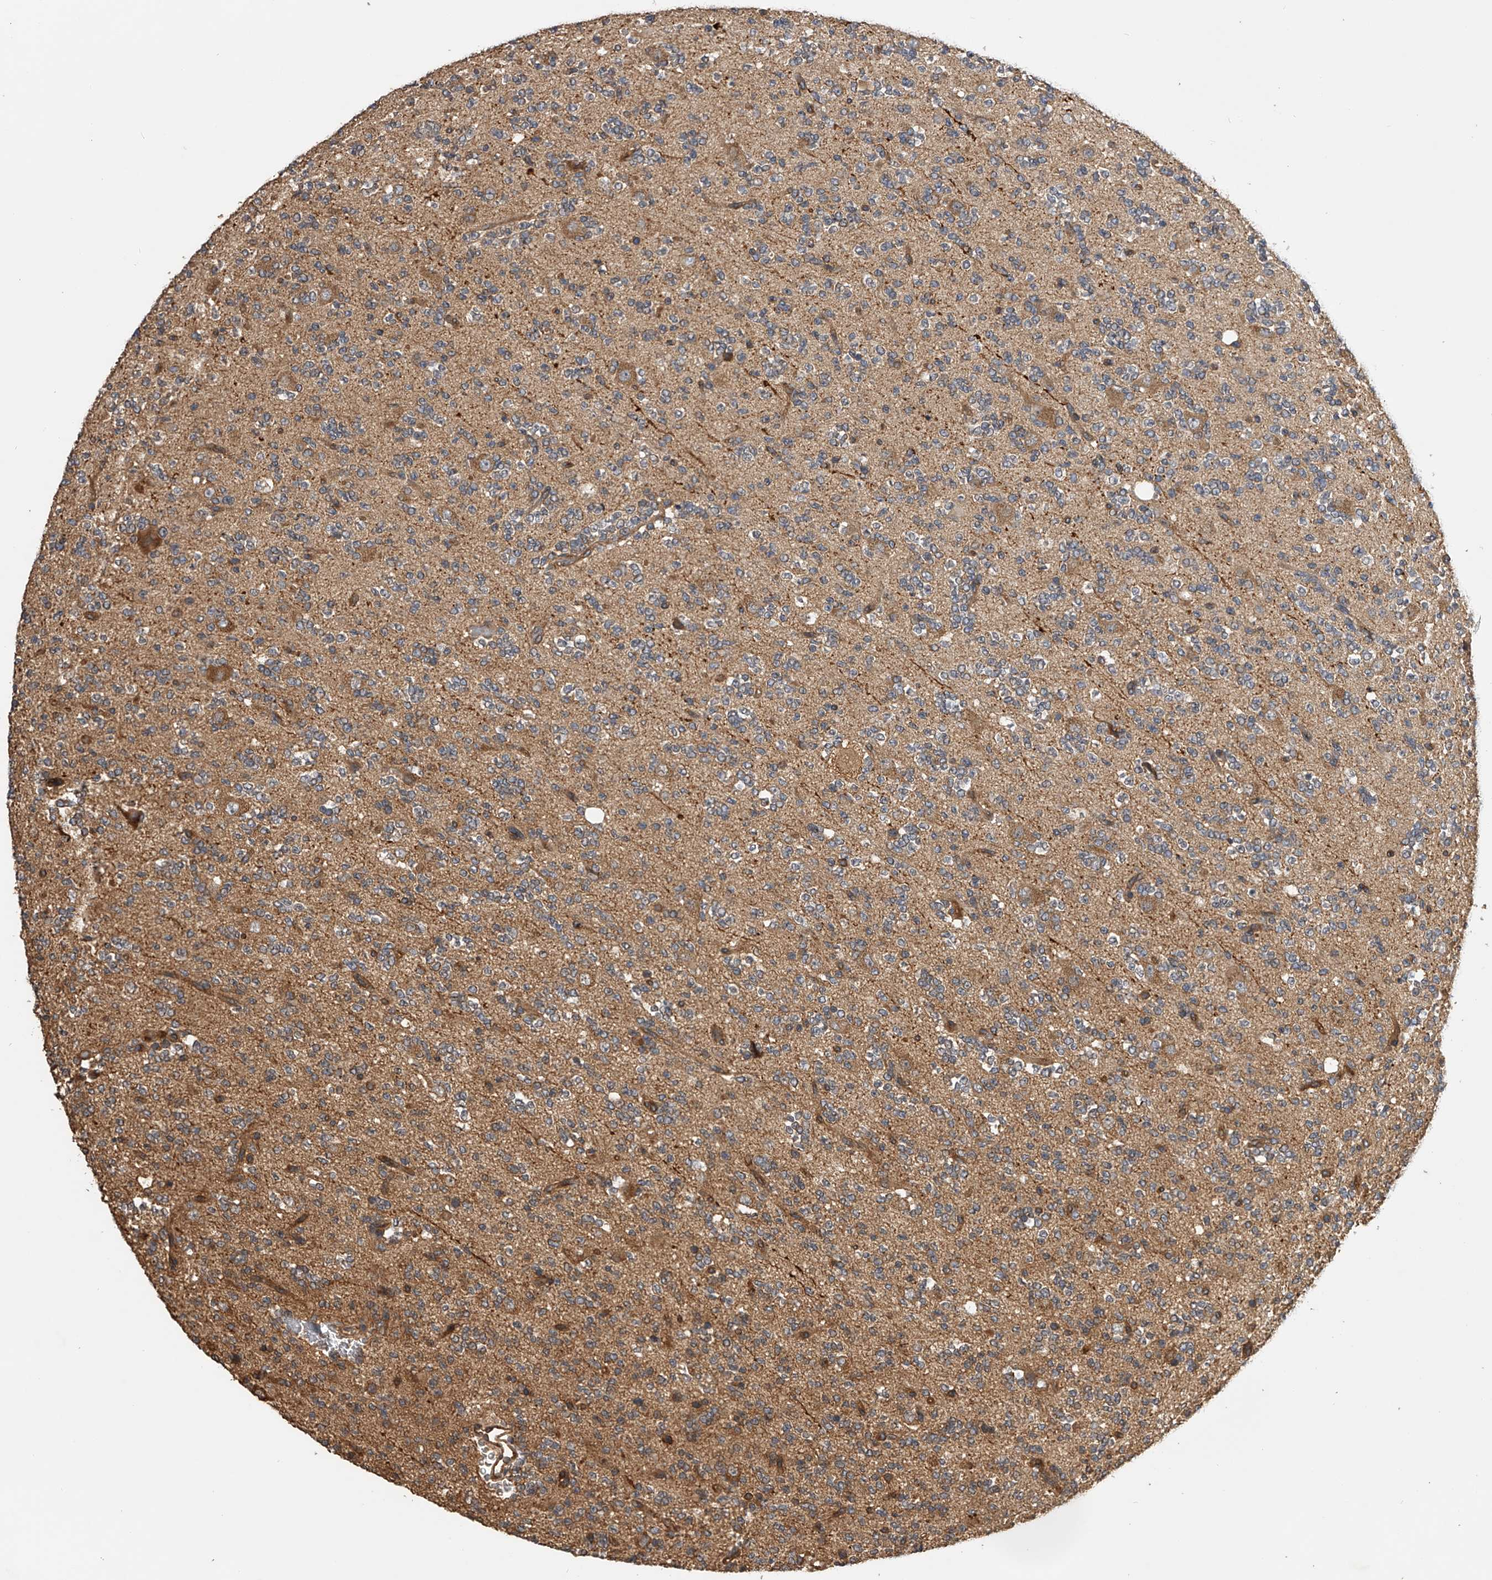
{"staining": {"intensity": "negative", "quantity": "none", "location": "none"}, "tissue": "glioma", "cell_type": "Tumor cells", "image_type": "cancer", "snomed": [{"axis": "morphology", "description": "Glioma, malignant, High grade"}, {"axis": "topography", "description": "Brain"}], "caption": "DAB (3,3'-diaminobenzidine) immunohistochemical staining of human glioma displays no significant positivity in tumor cells.", "gene": "PTPRA", "patient": {"sex": "female", "age": 62}}